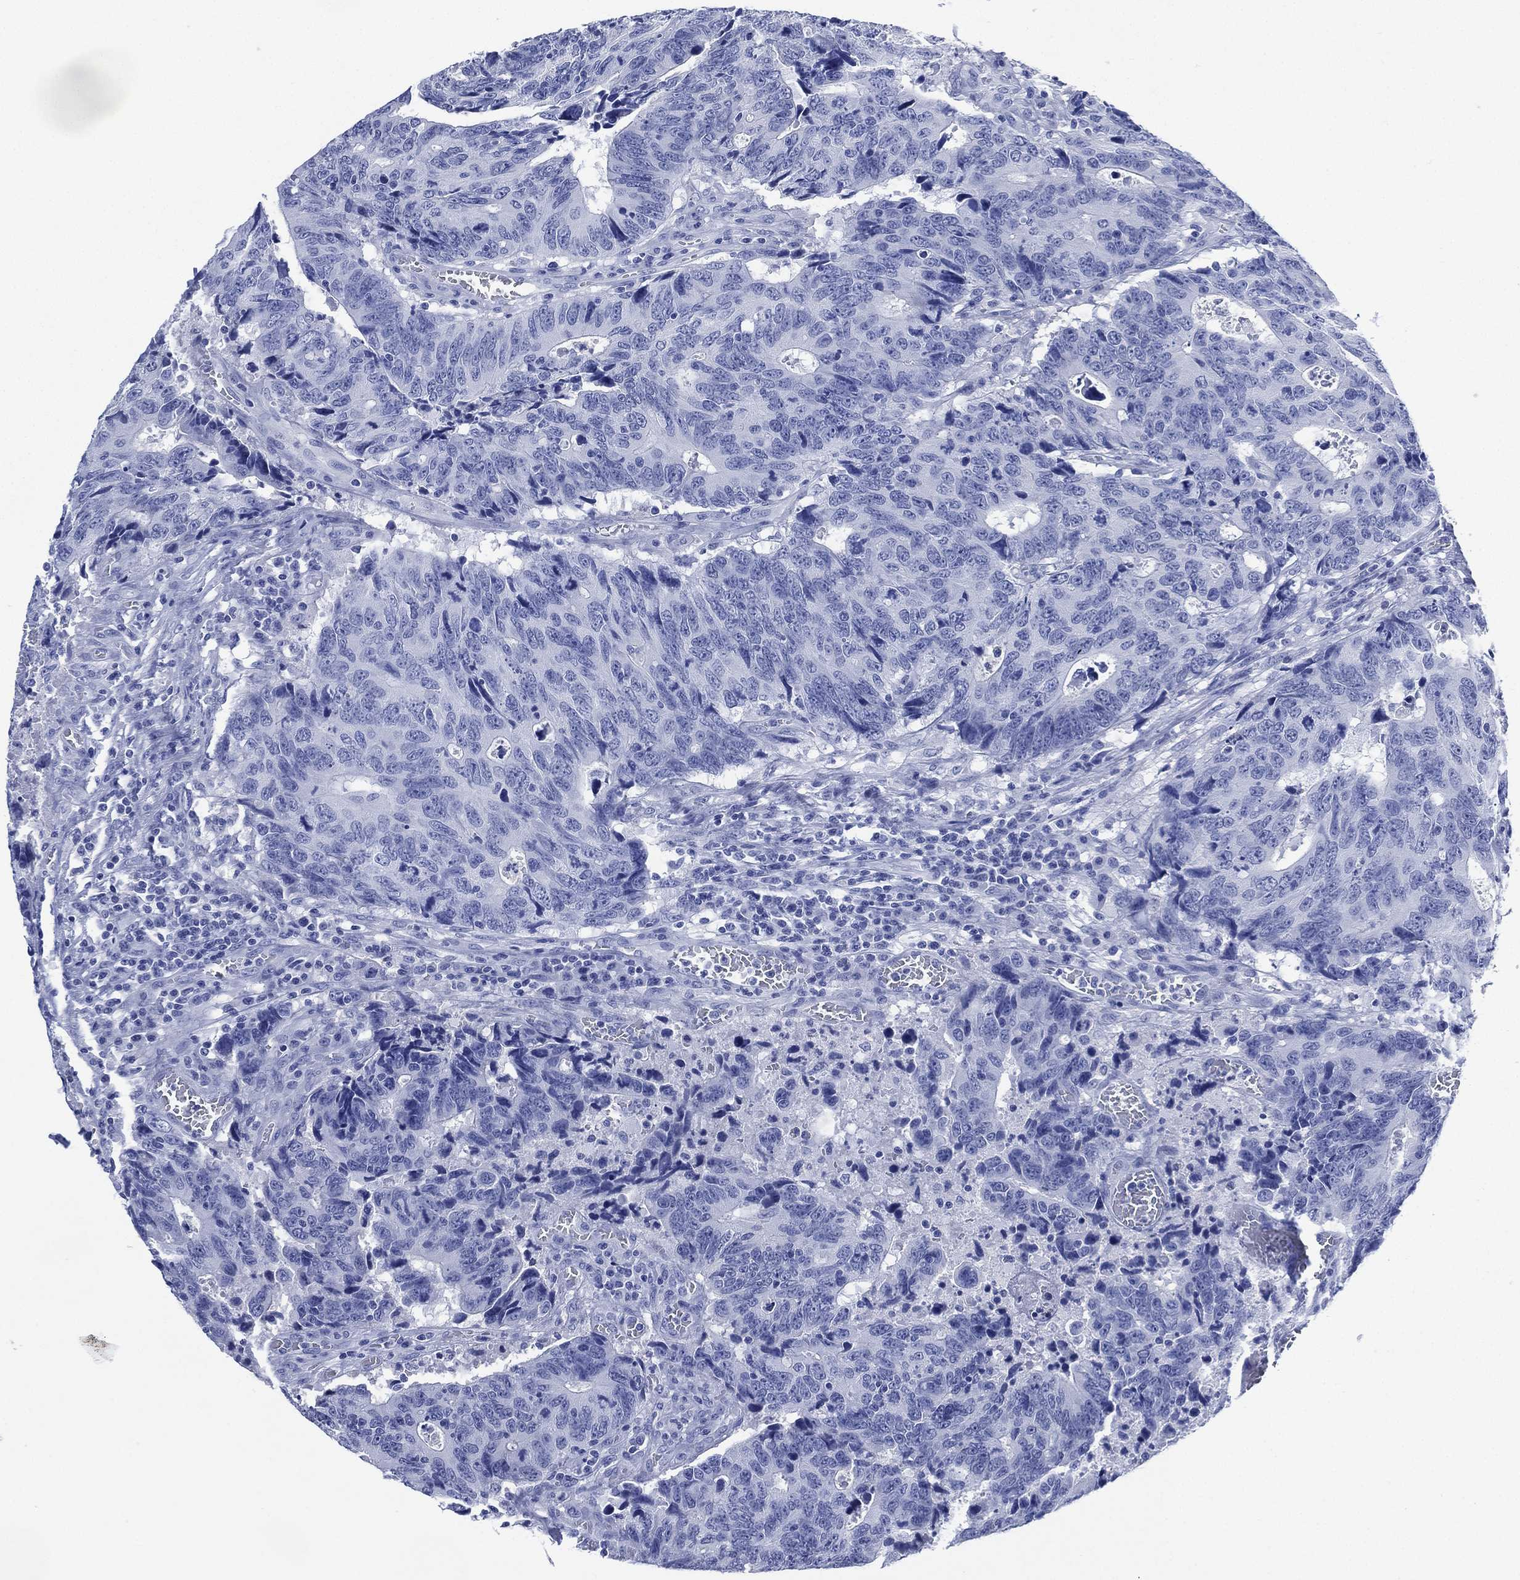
{"staining": {"intensity": "negative", "quantity": "none", "location": "none"}, "tissue": "colorectal cancer", "cell_type": "Tumor cells", "image_type": "cancer", "snomed": [{"axis": "morphology", "description": "Adenocarcinoma, NOS"}, {"axis": "topography", "description": "Colon"}], "caption": "Tumor cells are negative for protein expression in human colorectal cancer.", "gene": "SIGLECL1", "patient": {"sex": "female", "age": 77}}